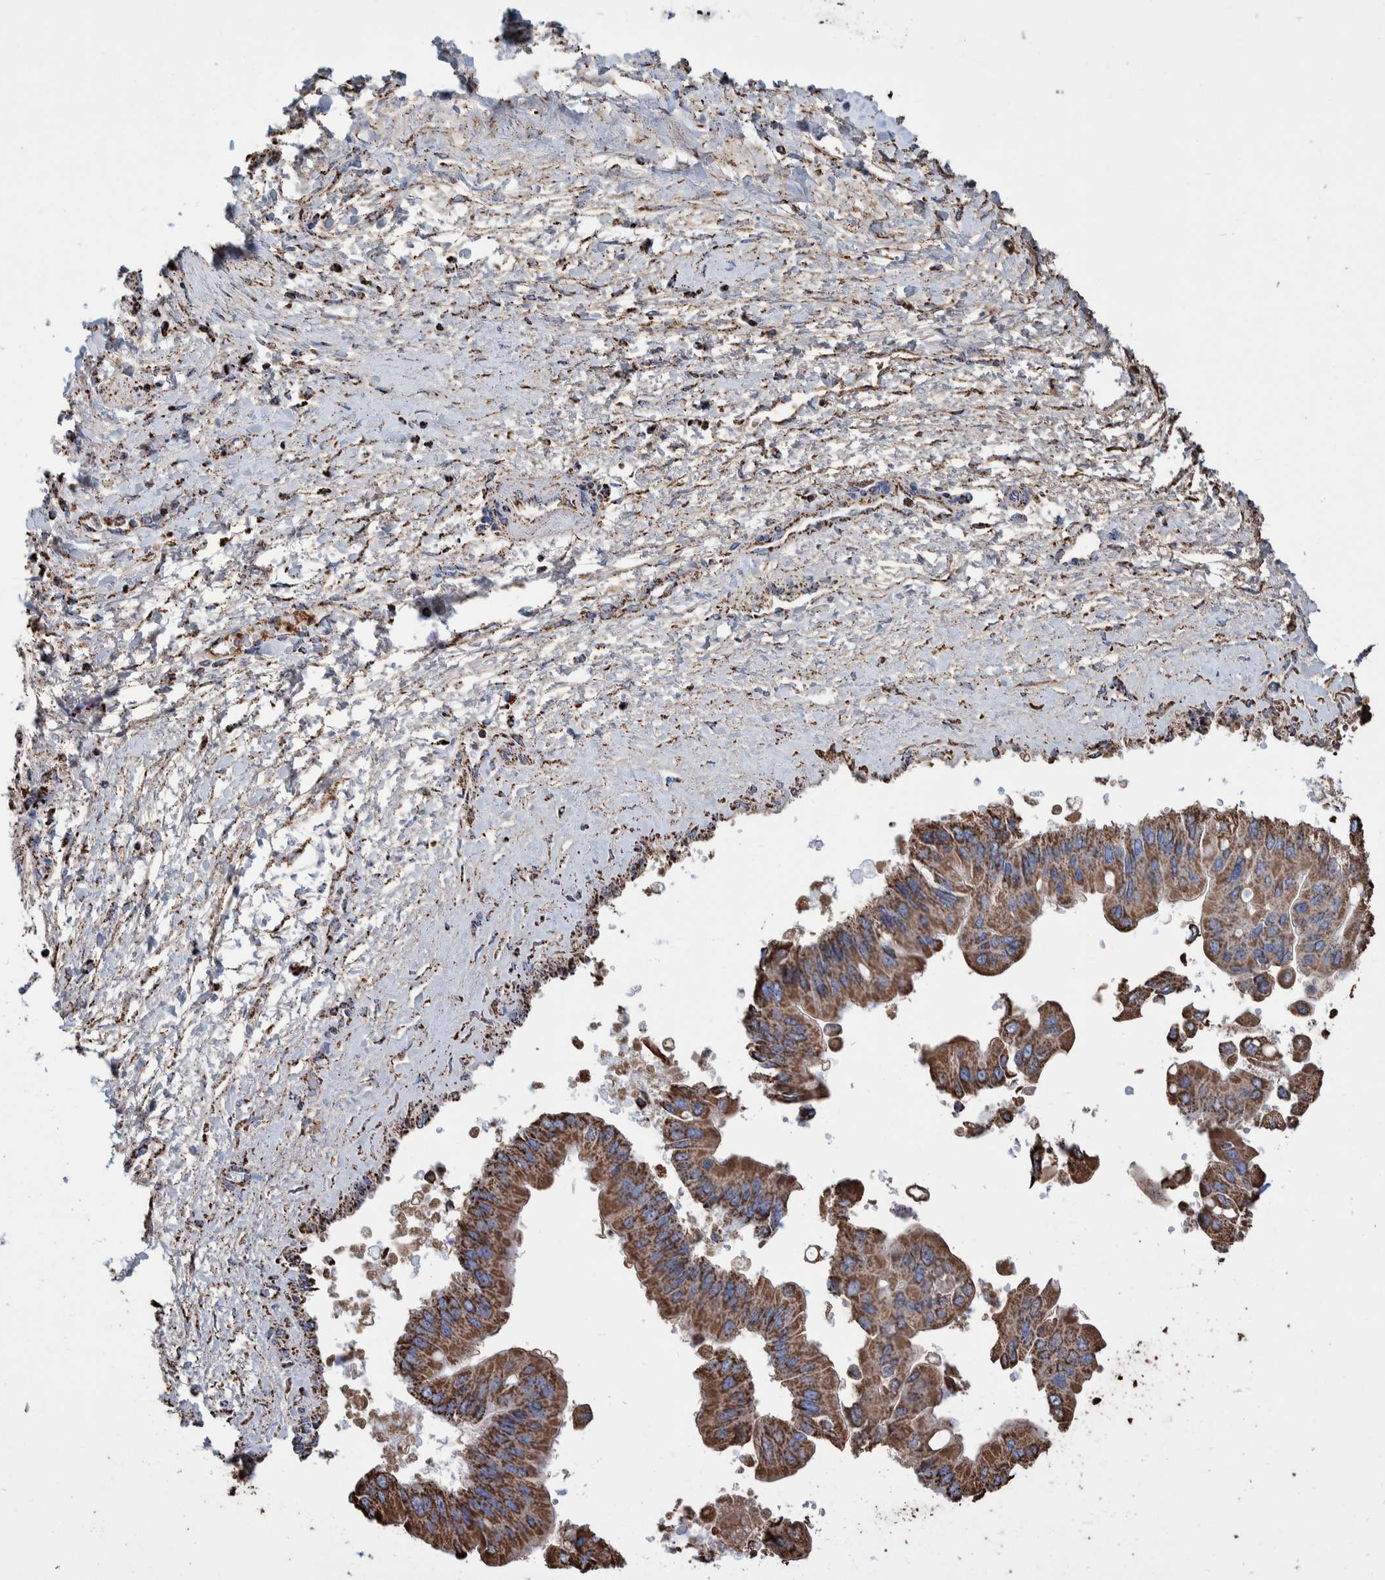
{"staining": {"intensity": "strong", "quantity": ">75%", "location": "cytoplasmic/membranous"}, "tissue": "liver cancer", "cell_type": "Tumor cells", "image_type": "cancer", "snomed": [{"axis": "morphology", "description": "Cholangiocarcinoma"}, {"axis": "topography", "description": "Liver"}], "caption": "Protein staining shows strong cytoplasmic/membranous positivity in approximately >75% of tumor cells in liver cholangiocarcinoma. (Stains: DAB (3,3'-diaminobenzidine) in brown, nuclei in blue, Microscopy: brightfield microscopy at high magnification).", "gene": "VPS26C", "patient": {"sex": "male", "age": 50}}